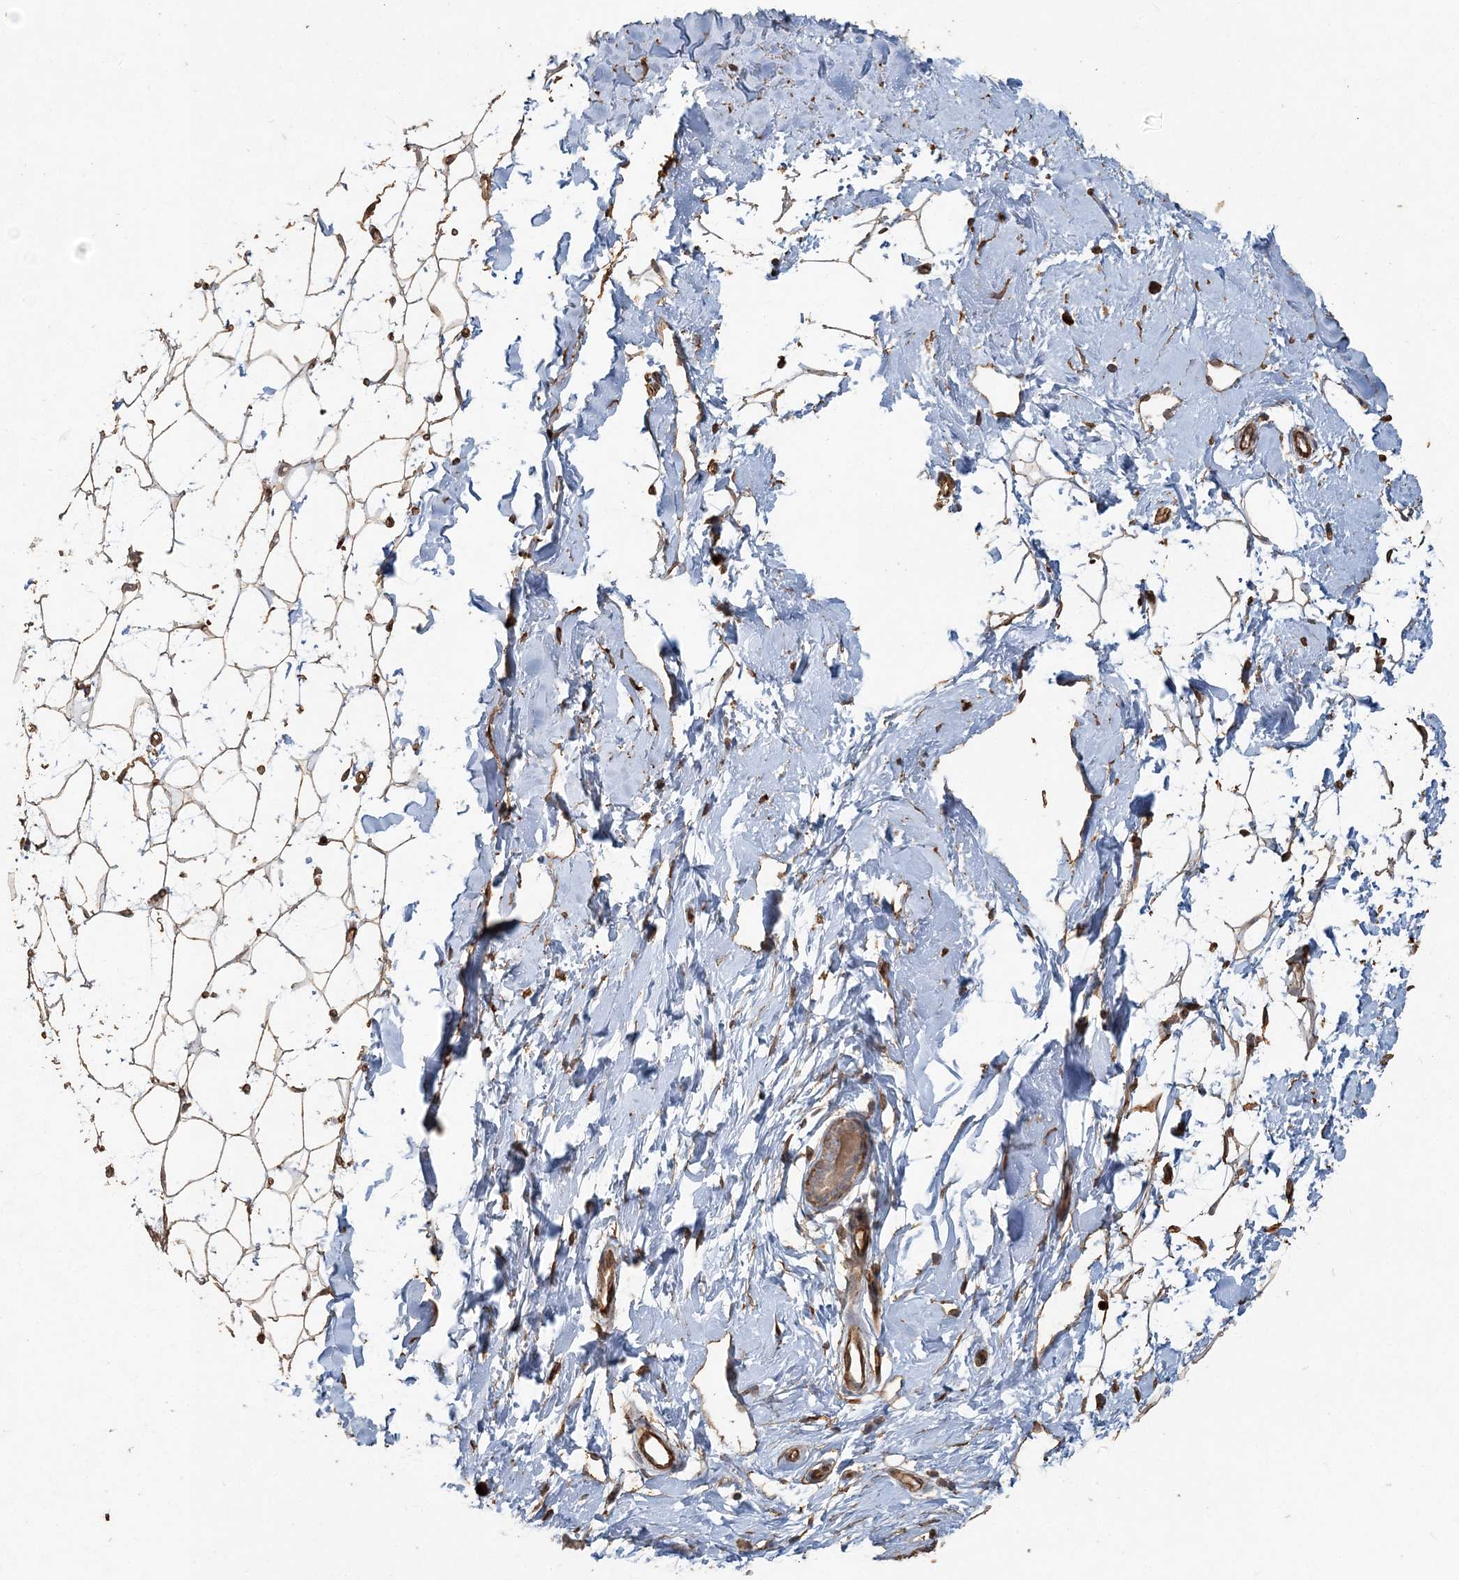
{"staining": {"intensity": "moderate", "quantity": ">75%", "location": "cytoplasmic/membranous"}, "tissue": "adipose tissue", "cell_type": "Adipocytes", "image_type": "normal", "snomed": [{"axis": "morphology", "description": "Normal tissue, NOS"}, {"axis": "topography", "description": "Breast"}], "caption": "A histopathology image showing moderate cytoplasmic/membranous expression in about >75% of adipocytes in unremarkable adipose tissue, as visualized by brown immunohistochemical staining.", "gene": "RNF145", "patient": {"sex": "female", "age": 23}}